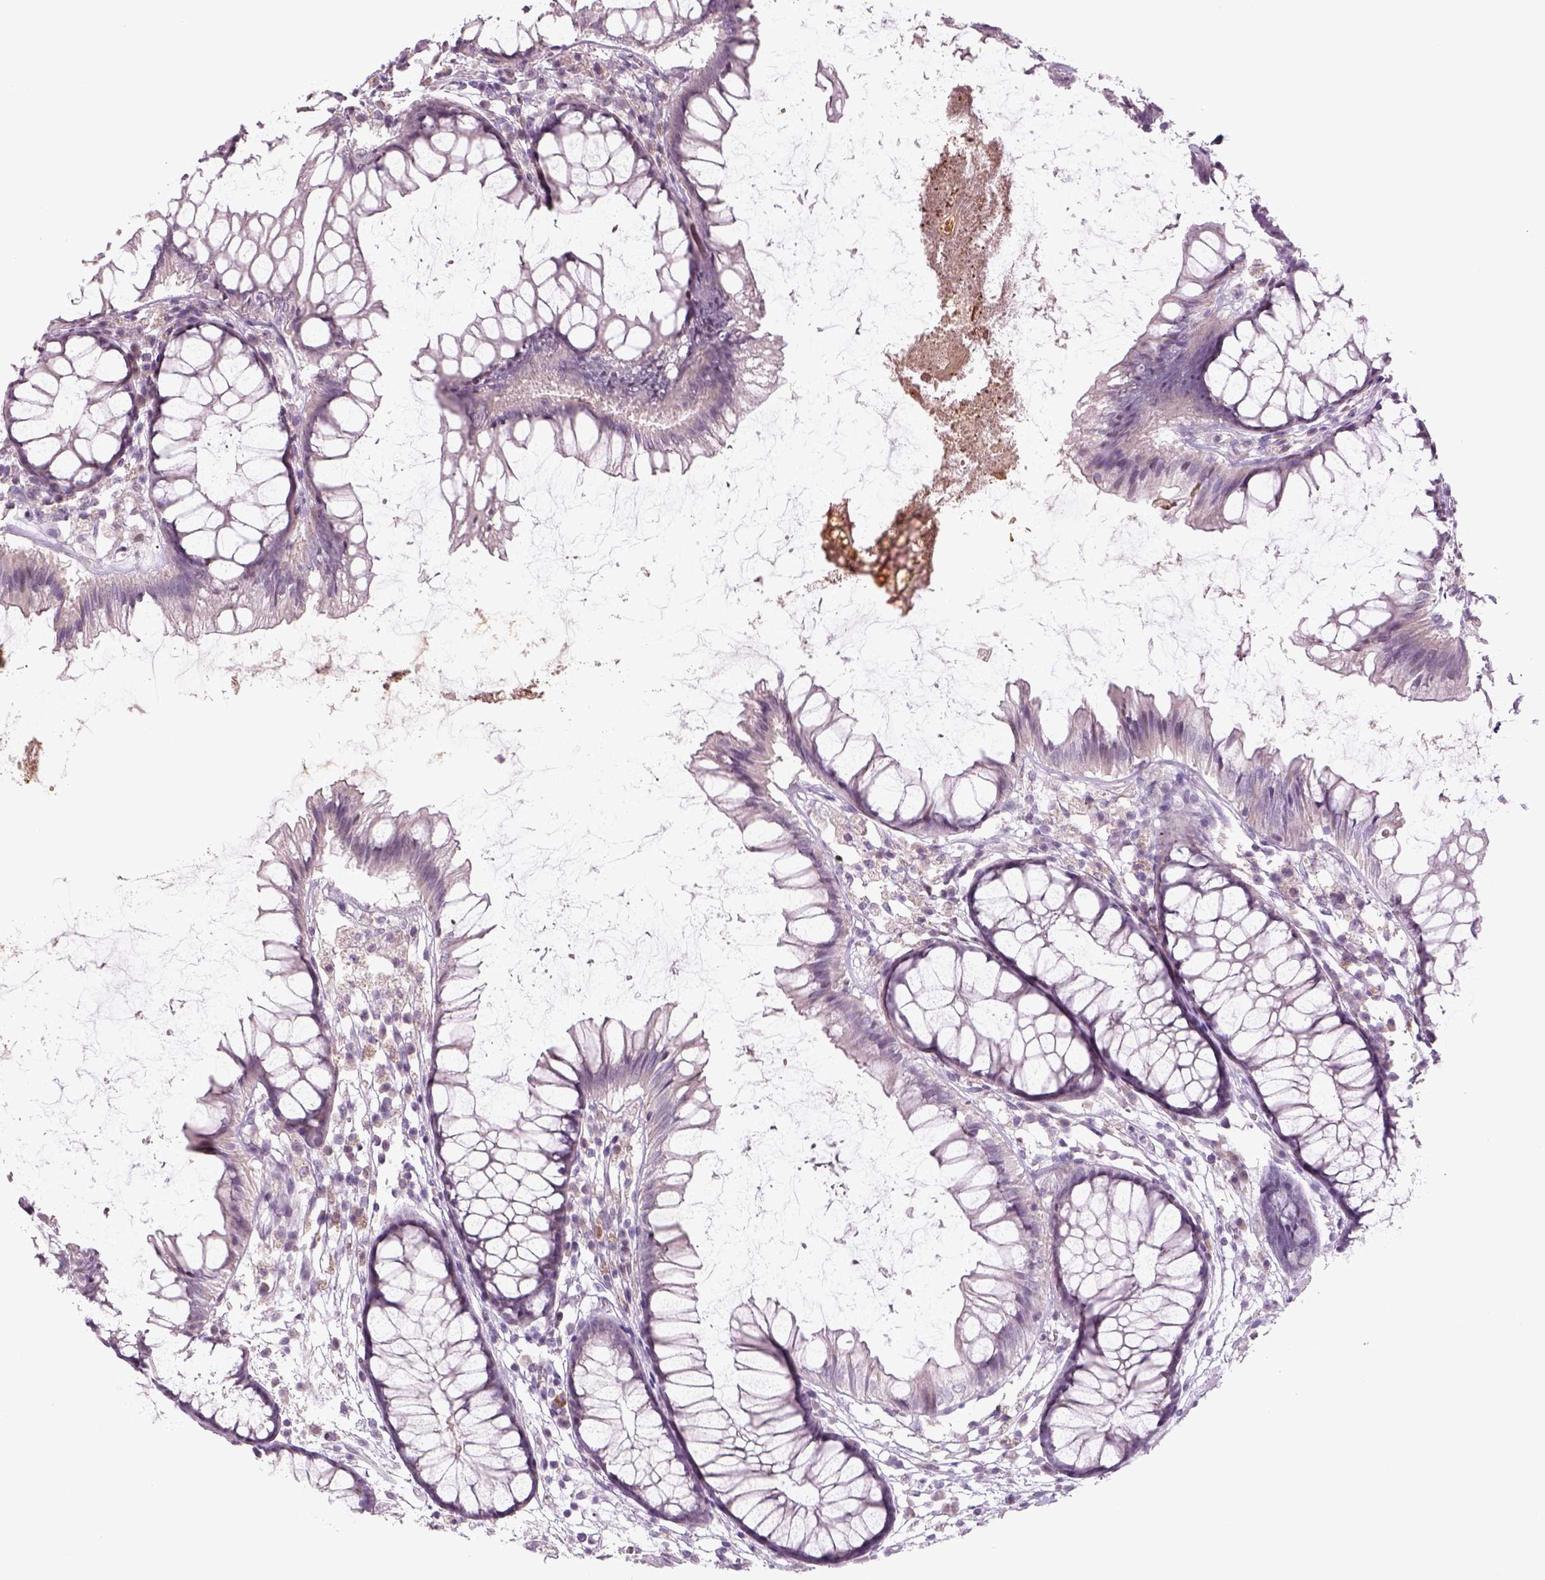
{"staining": {"intensity": "negative", "quantity": "none", "location": "none"}, "tissue": "colon", "cell_type": "Endothelial cells", "image_type": "normal", "snomed": [{"axis": "morphology", "description": "Normal tissue, NOS"}, {"axis": "morphology", "description": "Adenocarcinoma, NOS"}, {"axis": "topography", "description": "Colon"}], "caption": "A high-resolution image shows immunohistochemistry (IHC) staining of unremarkable colon, which shows no significant staining in endothelial cells. (DAB immunohistochemistry (IHC), high magnification).", "gene": "PENK", "patient": {"sex": "male", "age": 65}}